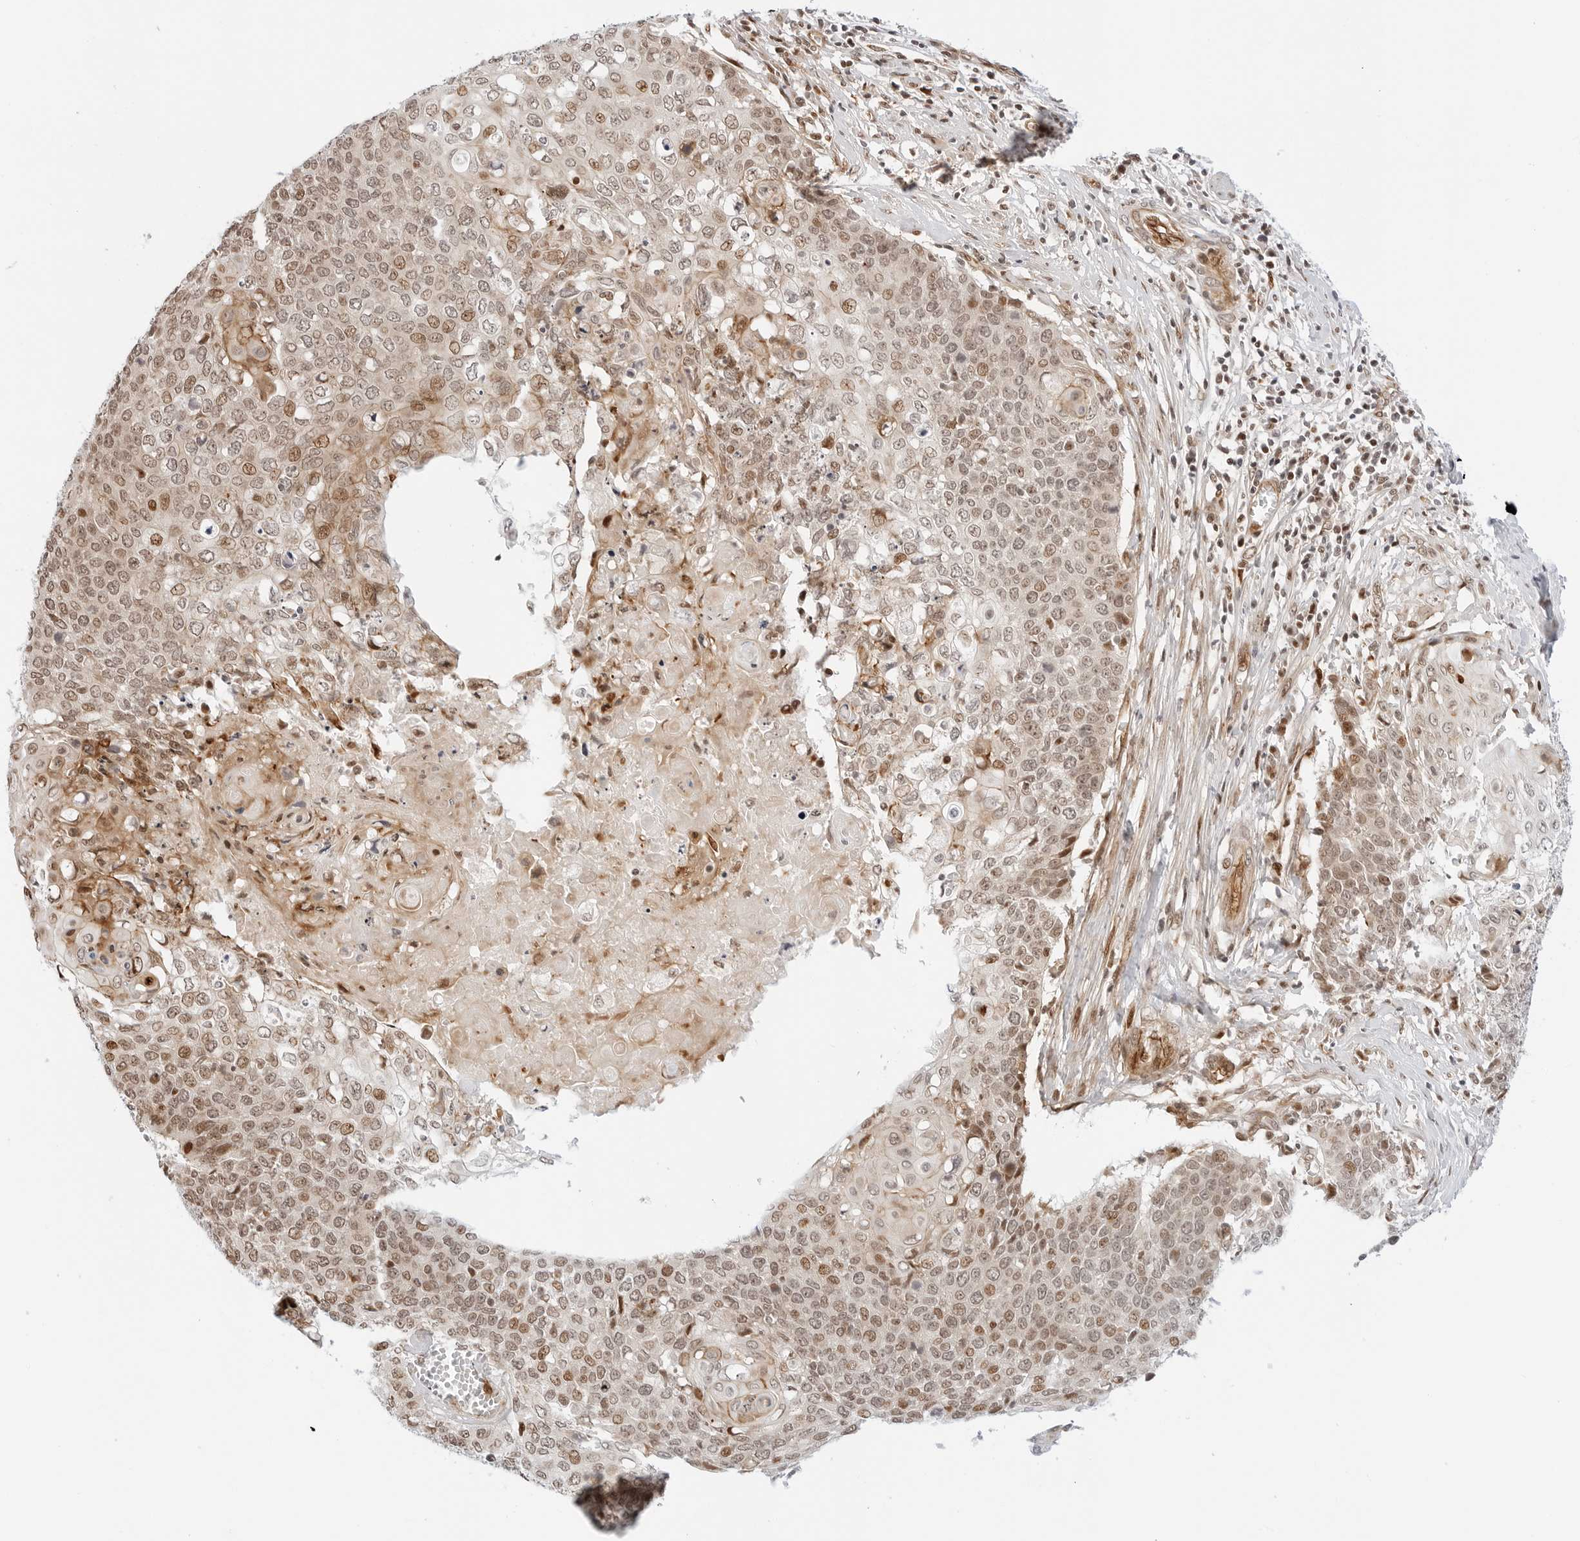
{"staining": {"intensity": "moderate", "quantity": ">75%", "location": "nuclear"}, "tissue": "cervical cancer", "cell_type": "Tumor cells", "image_type": "cancer", "snomed": [{"axis": "morphology", "description": "Squamous cell carcinoma, NOS"}, {"axis": "topography", "description": "Cervix"}], "caption": "Moderate nuclear positivity is seen in about >75% of tumor cells in cervical cancer (squamous cell carcinoma).", "gene": "ZNF613", "patient": {"sex": "female", "age": 39}}